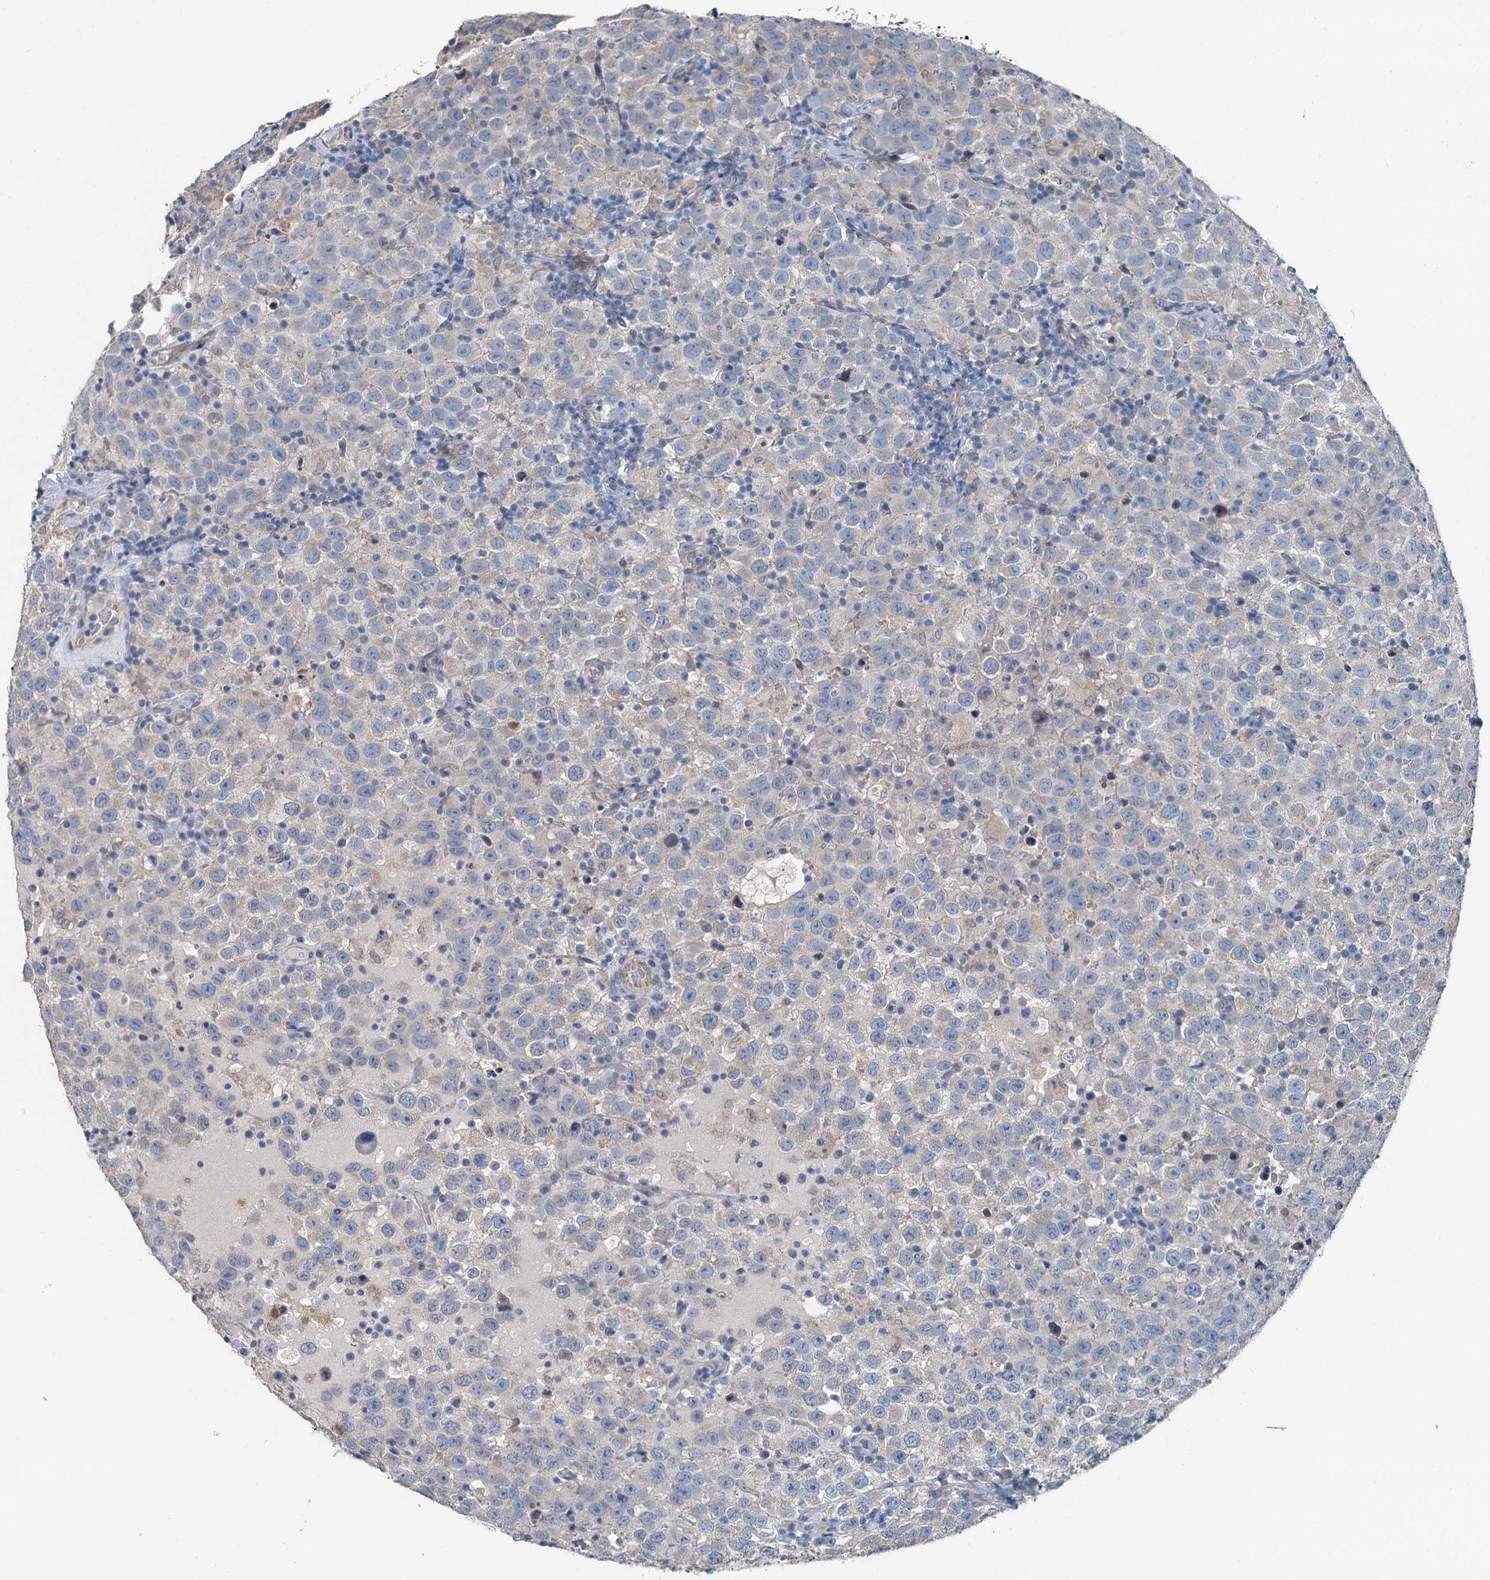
{"staining": {"intensity": "negative", "quantity": "none", "location": "none"}, "tissue": "testis cancer", "cell_type": "Tumor cells", "image_type": "cancer", "snomed": [{"axis": "morphology", "description": "Seminoma, NOS"}, {"axis": "topography", "description": "Testis"}], "caption": "Tumor cells show no significant staining in testis cancer (seminoma). (DAB (3,3'-diaminobenzidine) immunohistochemistry with hematoxylin counter stain).", "gene": "C6orf120", "patient": {"sex": "male", "age": 41}}